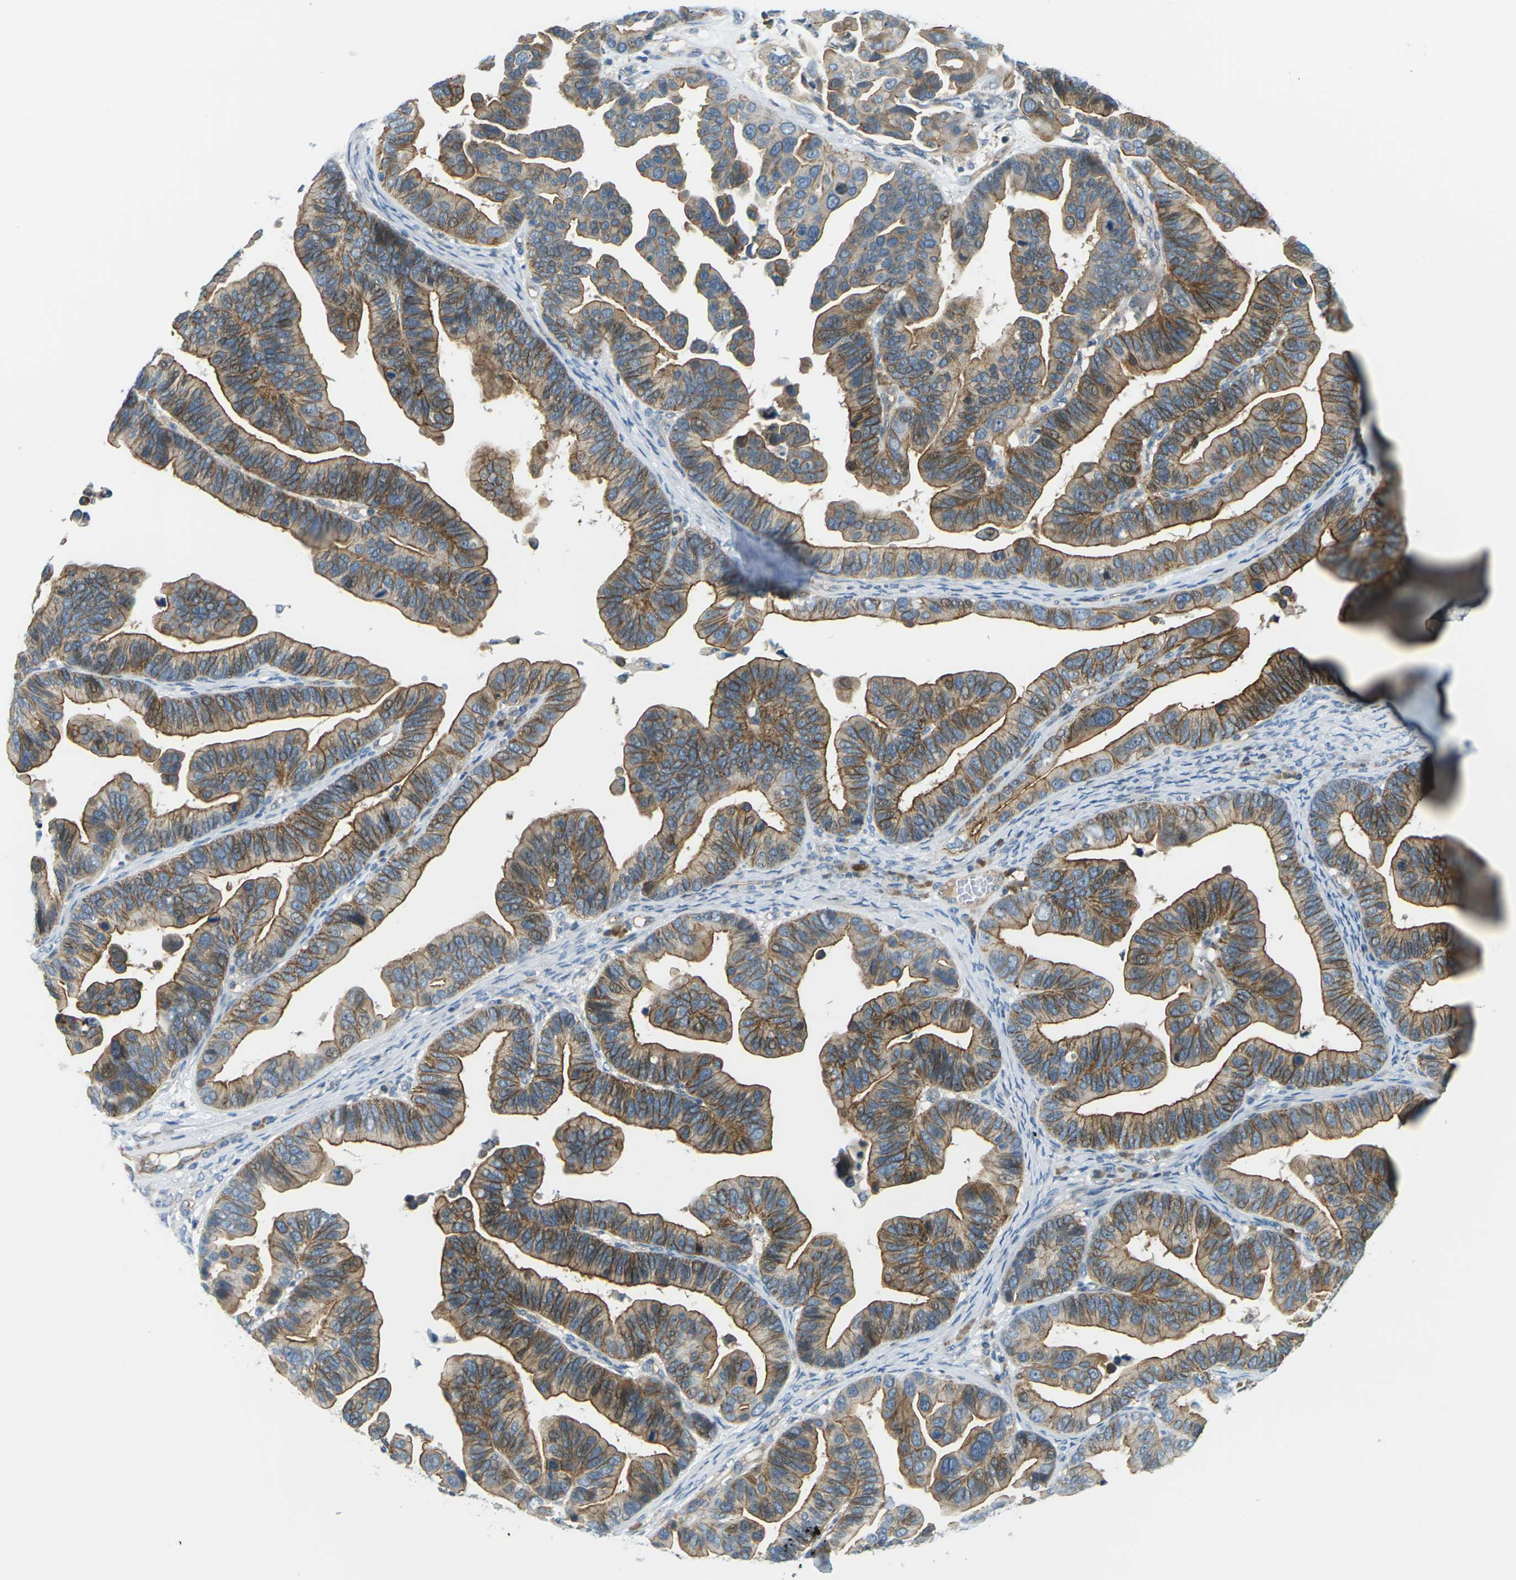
{"staining": {"intensity": "moderate", "quantity": ">75%", "location": "cytoplasmic/membranous"}, "tissue": "ovarian cancer", "cell_type": "Tumor cells", "image_type": "cancer", "snomed": [{"axis": "morphology", "description": "Cystadenocarcinoma, serous, NOS"}, {"axis": "topography", "description": "Ovary"}], "caption": "High-magnification brightfield microscopy of ovarian cancer stained with DAB (brown) and counterstained with hematoxylin (blue). tumor cells exhibit moderate cytoplasmic/membranous staining is present in about>75% of cells. (DAB (3,3'-diaminobenzidine) IHC, brown staining for protein, blue staining for nuclei).", "gene": "SLC13A3", "patient": {"sex": "female", "age": 56}}